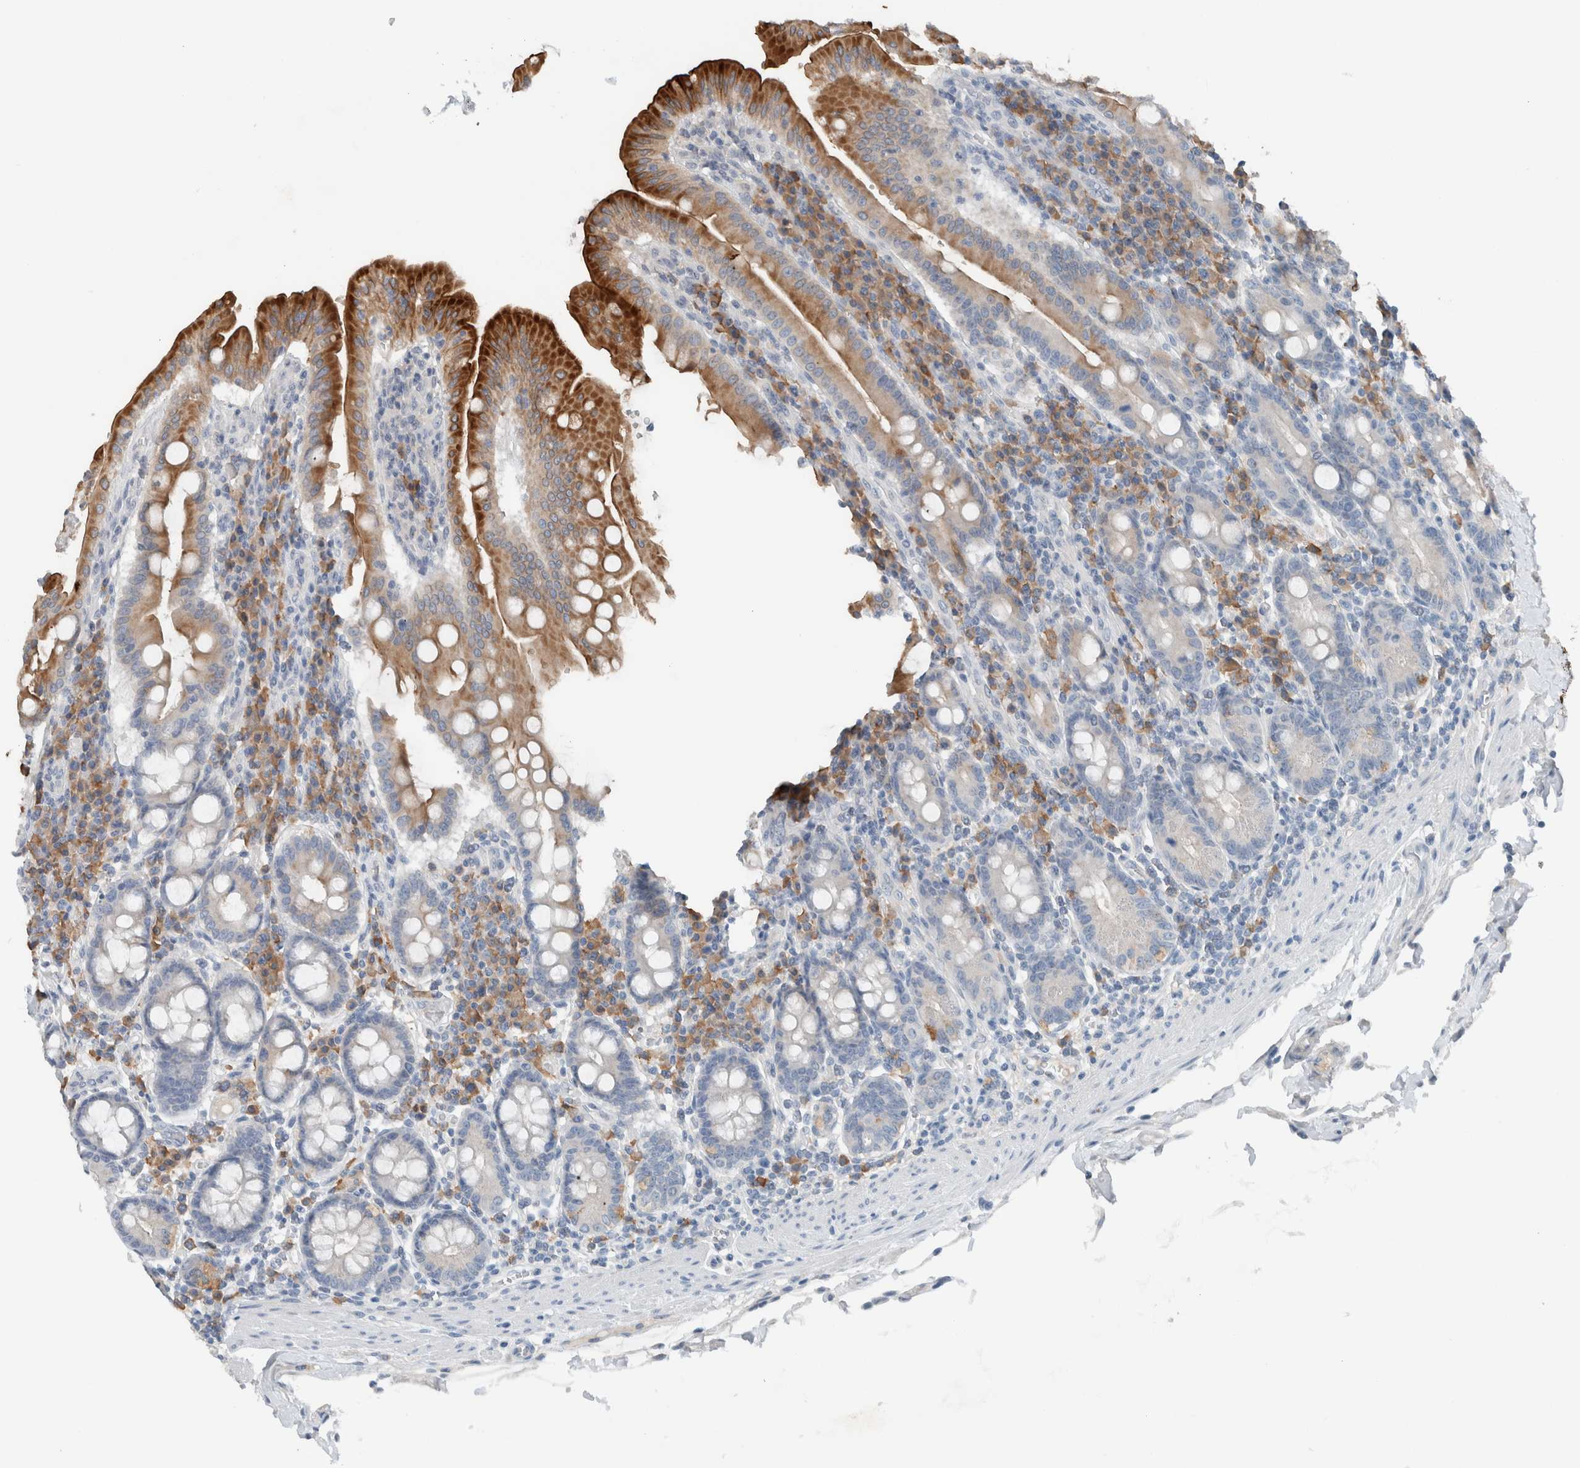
{"staining": {"intensity": "strong", "quantity": "<25%", "location": "cytoplasmic/membranous"}, "tissue": "duodenum", "cell_type": "Glandular cells", "image_type": "normal", "snomed": [{"axis": "morphology", "description": "Normal tissue, NOS"}, {"axis": "morphology", "description": "Adenocarcinoma, NOS"}, {"axis": "topography", "description": "Pancreas"}, {"axis": "topography", "description": "Duodenum"}], "caption": "Immunohistochemistry staining of unremarkable duodenum, which reveals medium levels of strong cytoplasmic/membranous positivity in approximately <25% of glandular cells indicating strong cytoplasmic/membranous protein staining. The staining was performed using DAB (brown) for protein detection and nuclei were counterstained in hematoxylin (blue).", "gene": "DUOX1", "patient": {"sex": "male", "age": 50}}